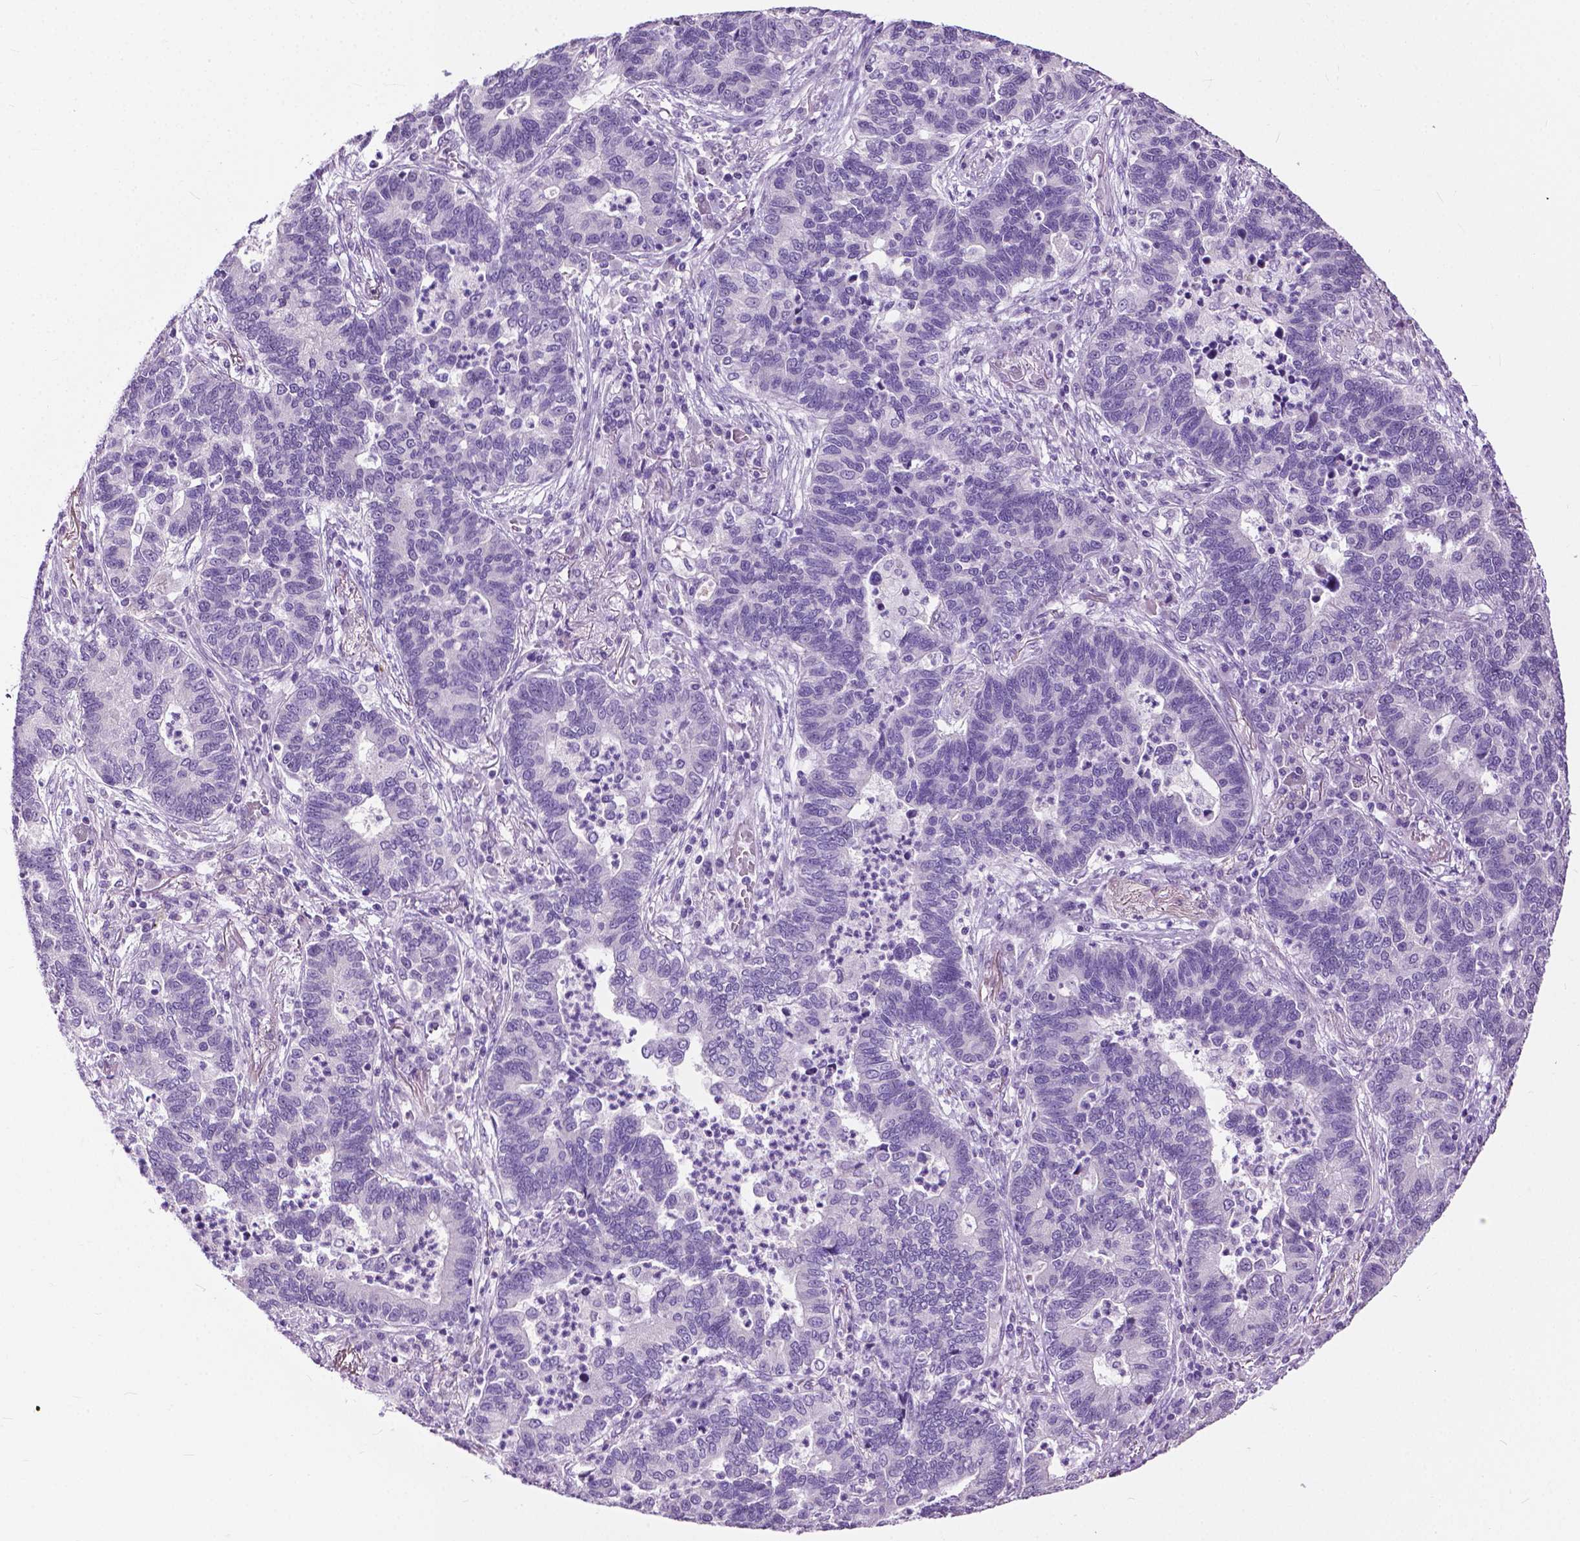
{"staining": {"intensity": "negative", "quantity": "none", "location": "none"}, "tissue": "lung cancer", "cell_type": "Tumor cells", "image_type": "cancer", "snomed": [{"axis": "morphology", "description": "Adenocarcinoma, NOS"}, {"axis": "topography", "description": "Lung"}], "caption": "This is a histopathology image of immunohistochemistry staining of lung cancer (adenocarcinoma), which shows no positivity in tumor cells. (Brightfield microscopy of DAB (3,3'-diaminobenzidine) immunohistochemistry (IHC) at high magnification).", "gene": "GPR37L1", "patient": {"sex": "female", "age": 57}}